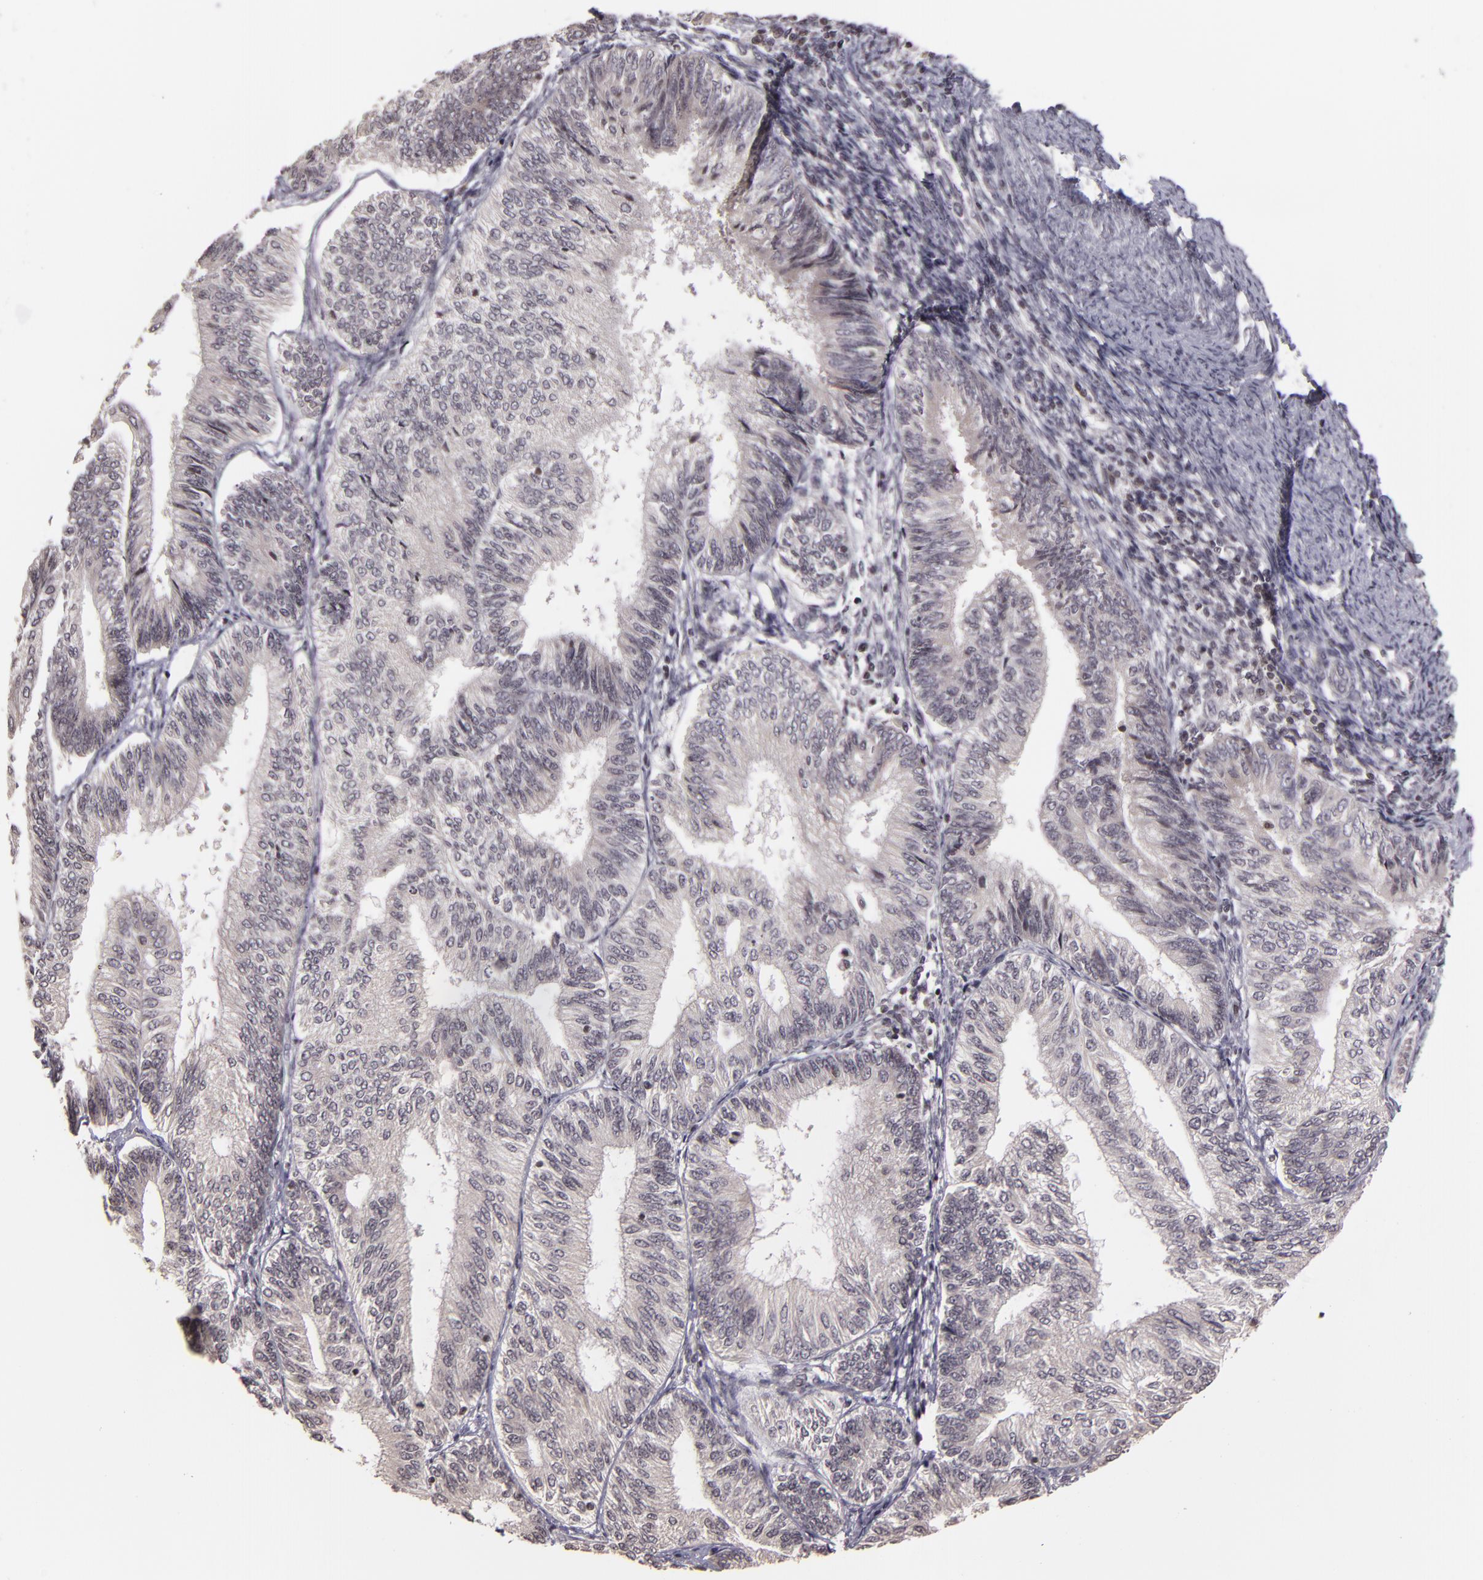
{"staining": {"intensity": "negative", "quantity": "none", "location": "none"}, "tissue": "endometrial cancer", "cell_type": "Tumor cells", "image_type": "cancer", "snomed": [{"axis": "morphology", "description": "Adenocarcinoma, NOS"}, {"axis": "topography", "description": "Endometrium"}], "caption": "DAB (3,3'-diaminobenzidine) immunohistochemical staining of endometrial adenocarcinoma shows no significant expression in tumor cells.", "gene": "AKAP6", "patient": {"sex": "female", "age": 55}}